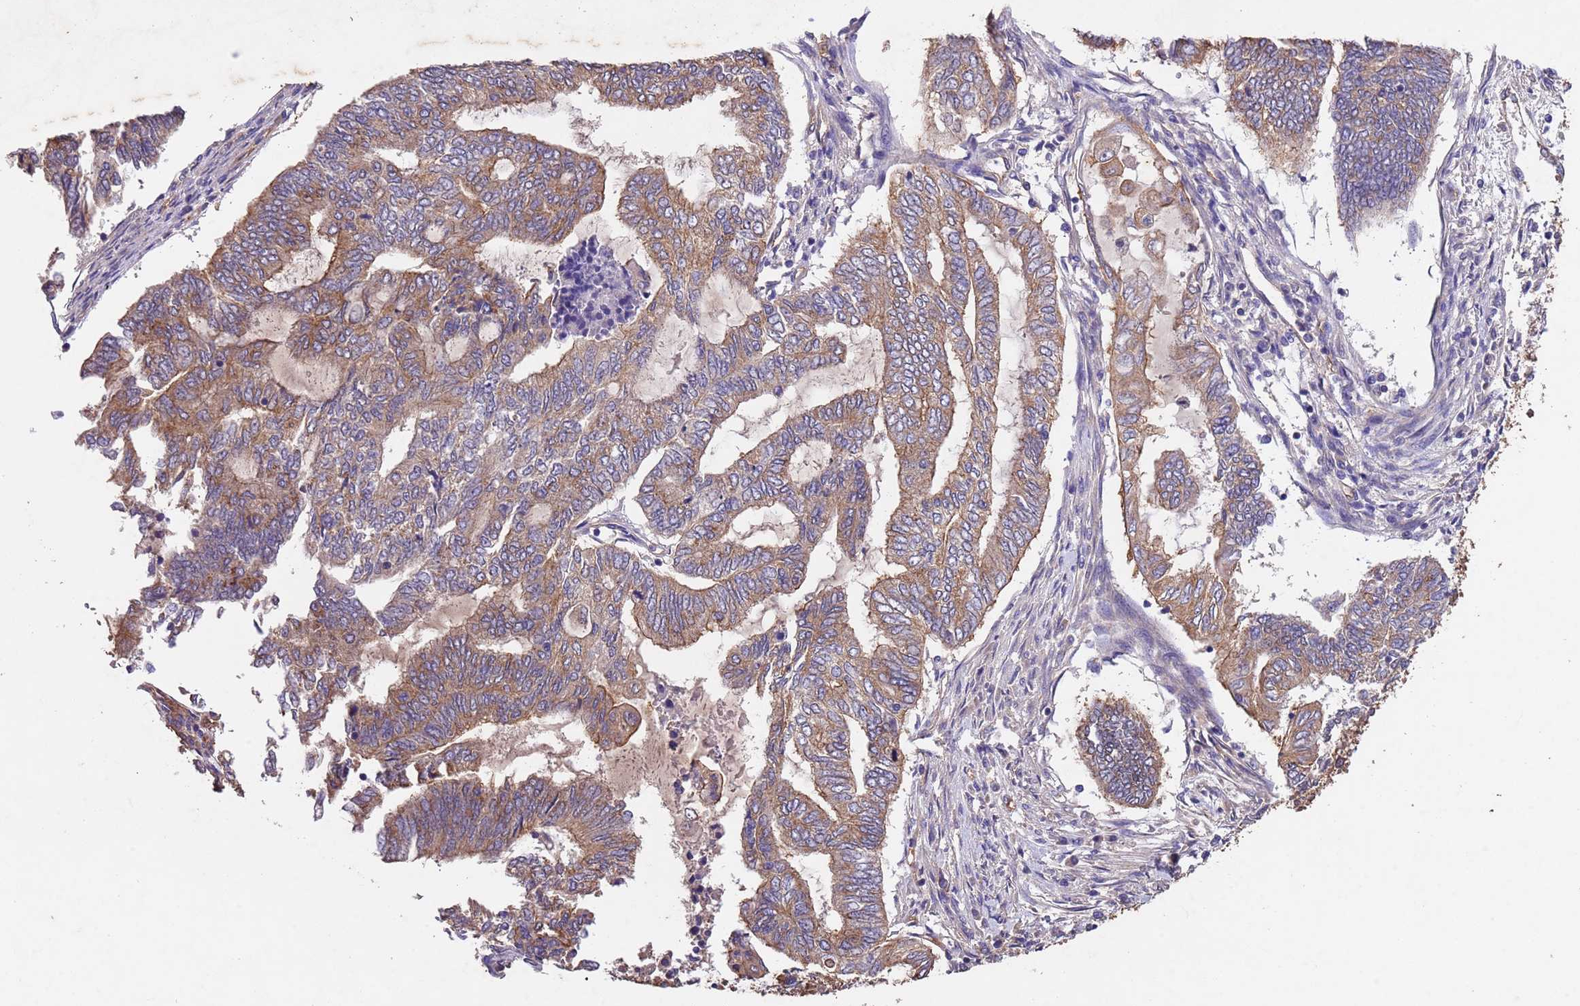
{"staining": {"intensity": "moderate", "quantity": ">75%", "location": "cytoplasmic/membranous"}, "tissue": "endometrial cancer", "cell_type": "Tumor cells", "image_type": "cancer", "snomed": [{"axis": "morphology", "description": "Adenocarcinoma, NOS"}, {"axis": "topography", "description": "Uterus"}, {"axis": "topography", "description": "Endometrium"}], "caption": "Tumor cells display medium levels of moderate cytoplasmic/membranous expression in about >75% of cells in human endometrial cancer (adenocarcinoma).", "gene": "MTX3", "patient": {"sex": "female", "age": 70}}